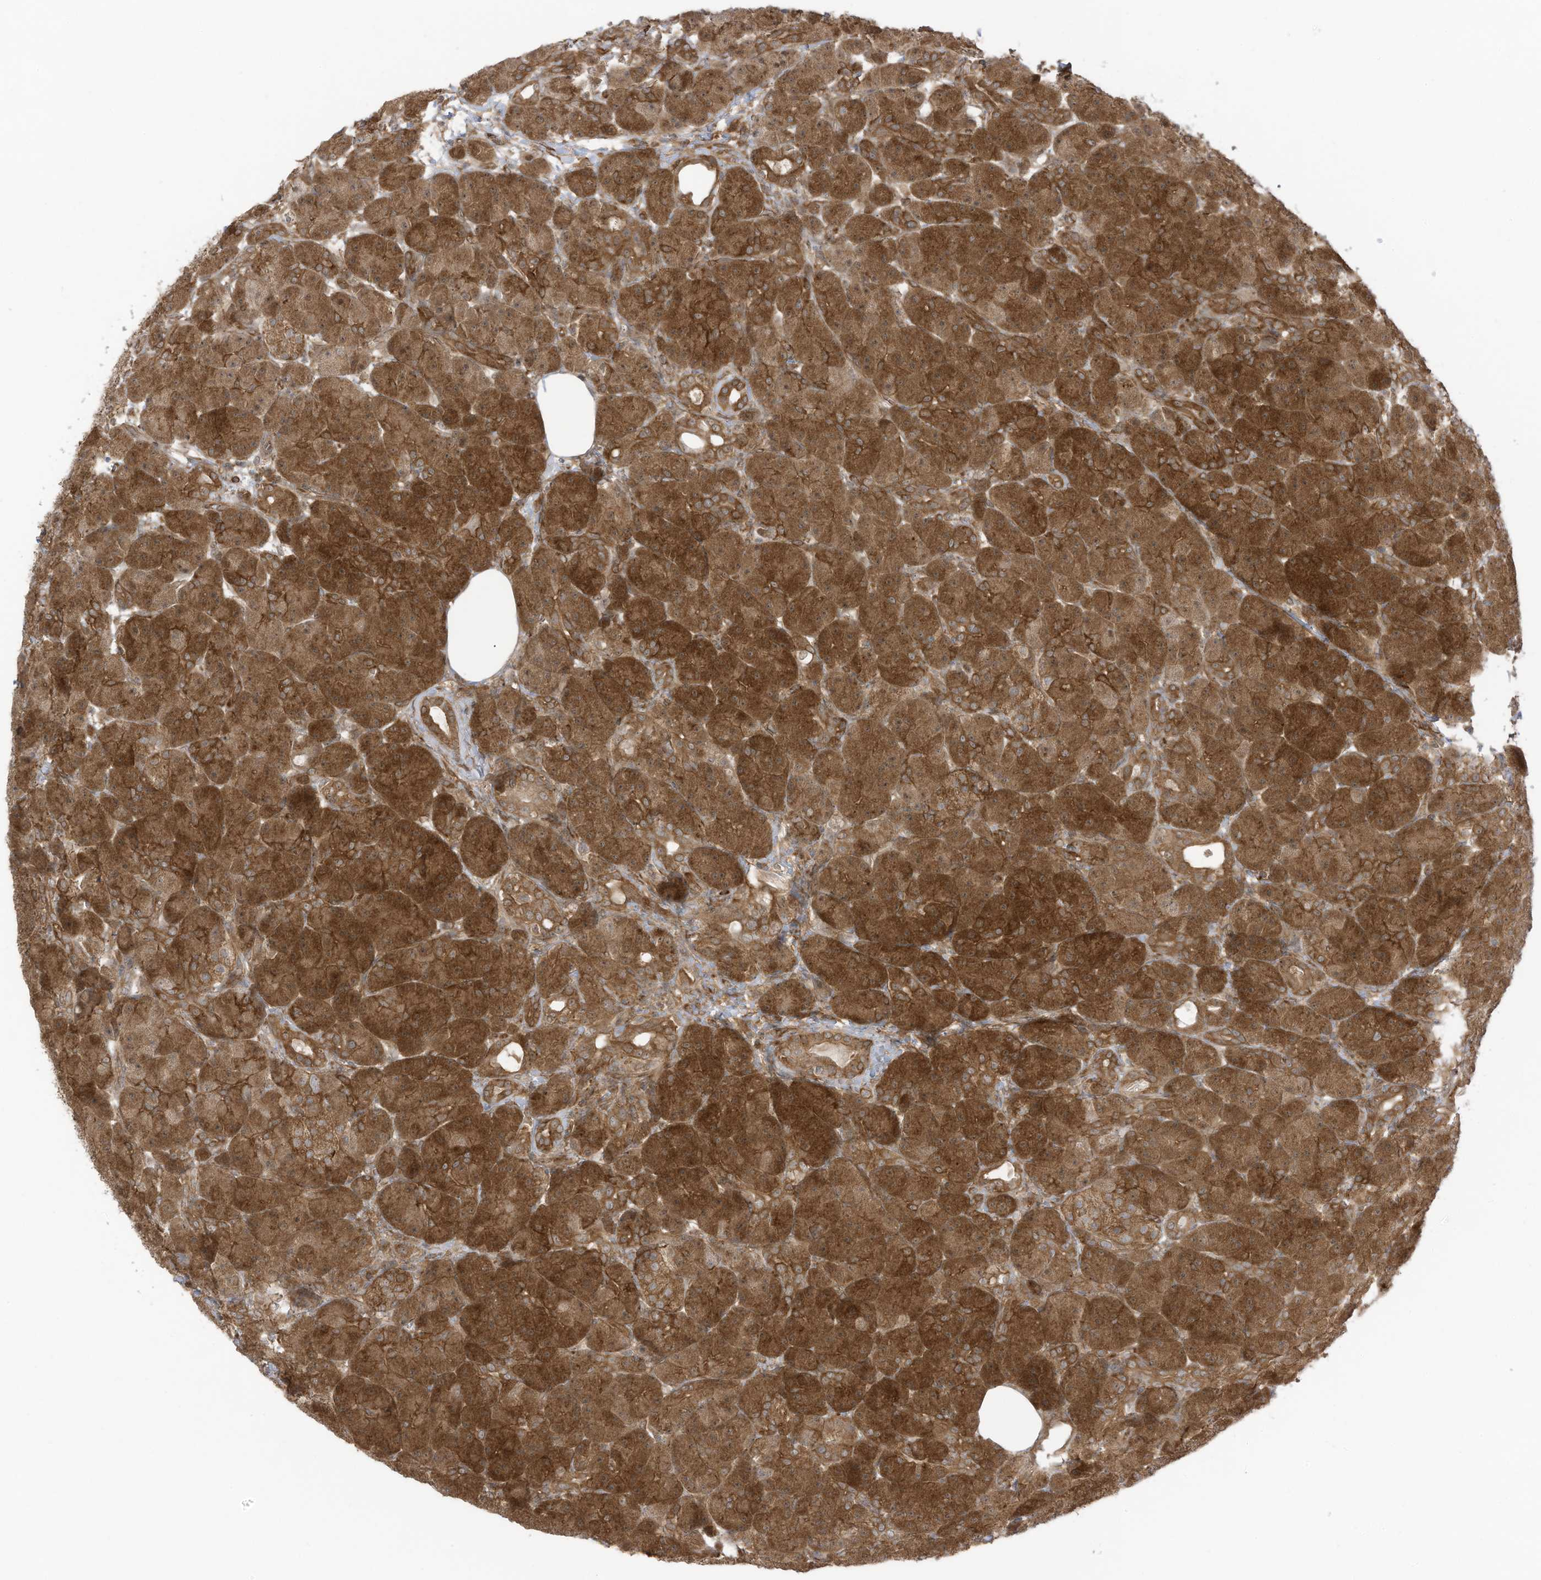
{"staining": {"intensity": "strong", "quantity": ">75%", "location": "cytoplasmic/membranous"}, "tissue": "pancreas", "cell_type": "Exocrine glandular cells", "image_type": "normal", "snomed": [{"axis": "morphology", "description": "Normal tissue, NOS"}, {"axis": "topography", "description": "Pancreas"}], "caption": "A photomicrograph of pancreas stained for a protein shows strong cytoplasmic/membranous brown staining in exocrine glandular cells. (Stains: DAB in brown, nuclei in blue, Microscopy: brightfield microscopy at high magnification).", "gene": "REPS1", "patient": {"sex": "male", "age": 63}}